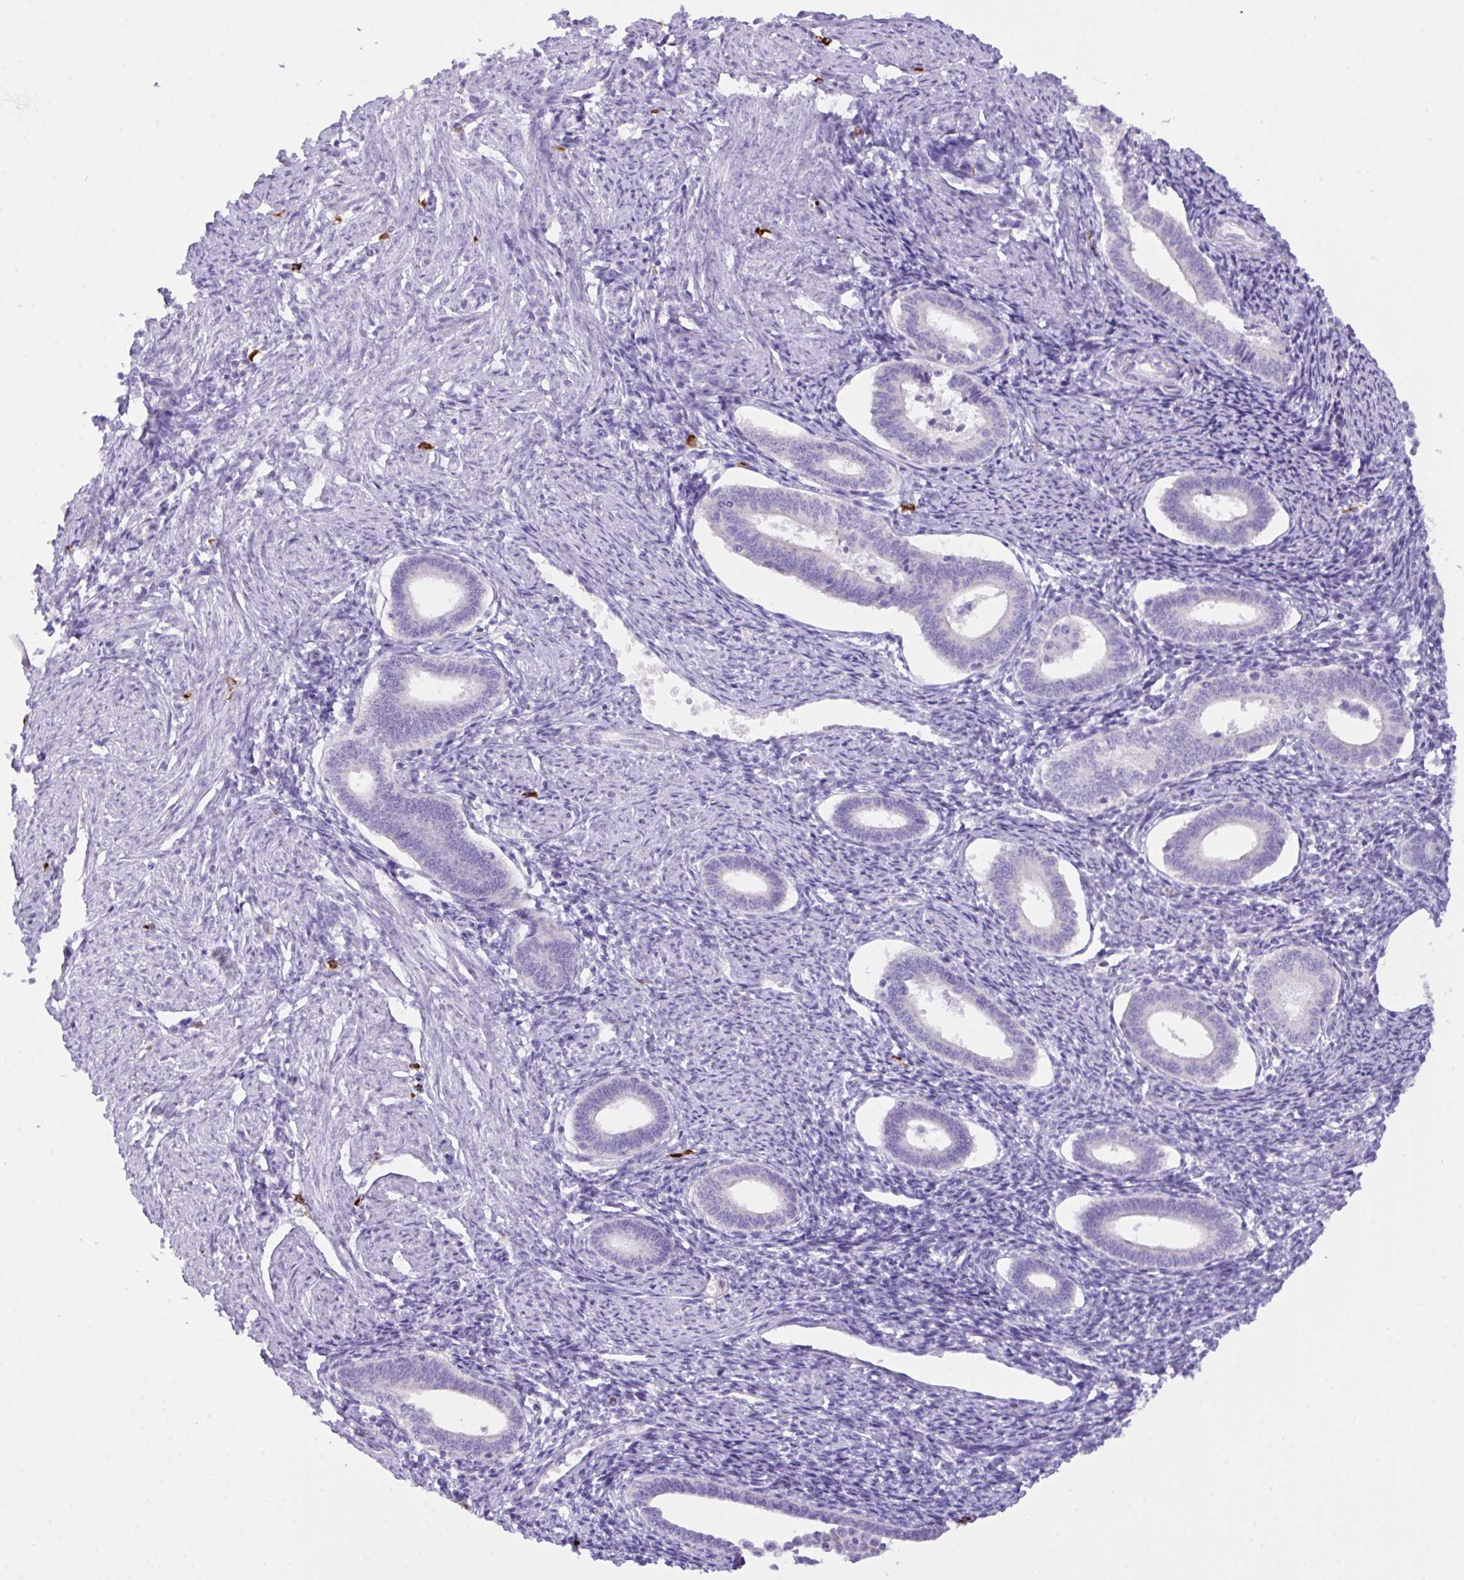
{"staining": {"intensity": "negative", "quantity": "none", "location": "none"}, "tissue": "endometrium", "cell_type": "Cells in endometrial stroma", "image_type": "normal", "snomed": [{"axis": "morphology", "description": "Normal tissue, NOS"}, {"axis": "topography", "description": "Endometrium"}], "caption": "Immunohistochemical staining of benign human endometrium shows no significant expression in cells in endometrial stroma.", "gene": "CST11", "patient": {"sex": "female", "age": 41}}